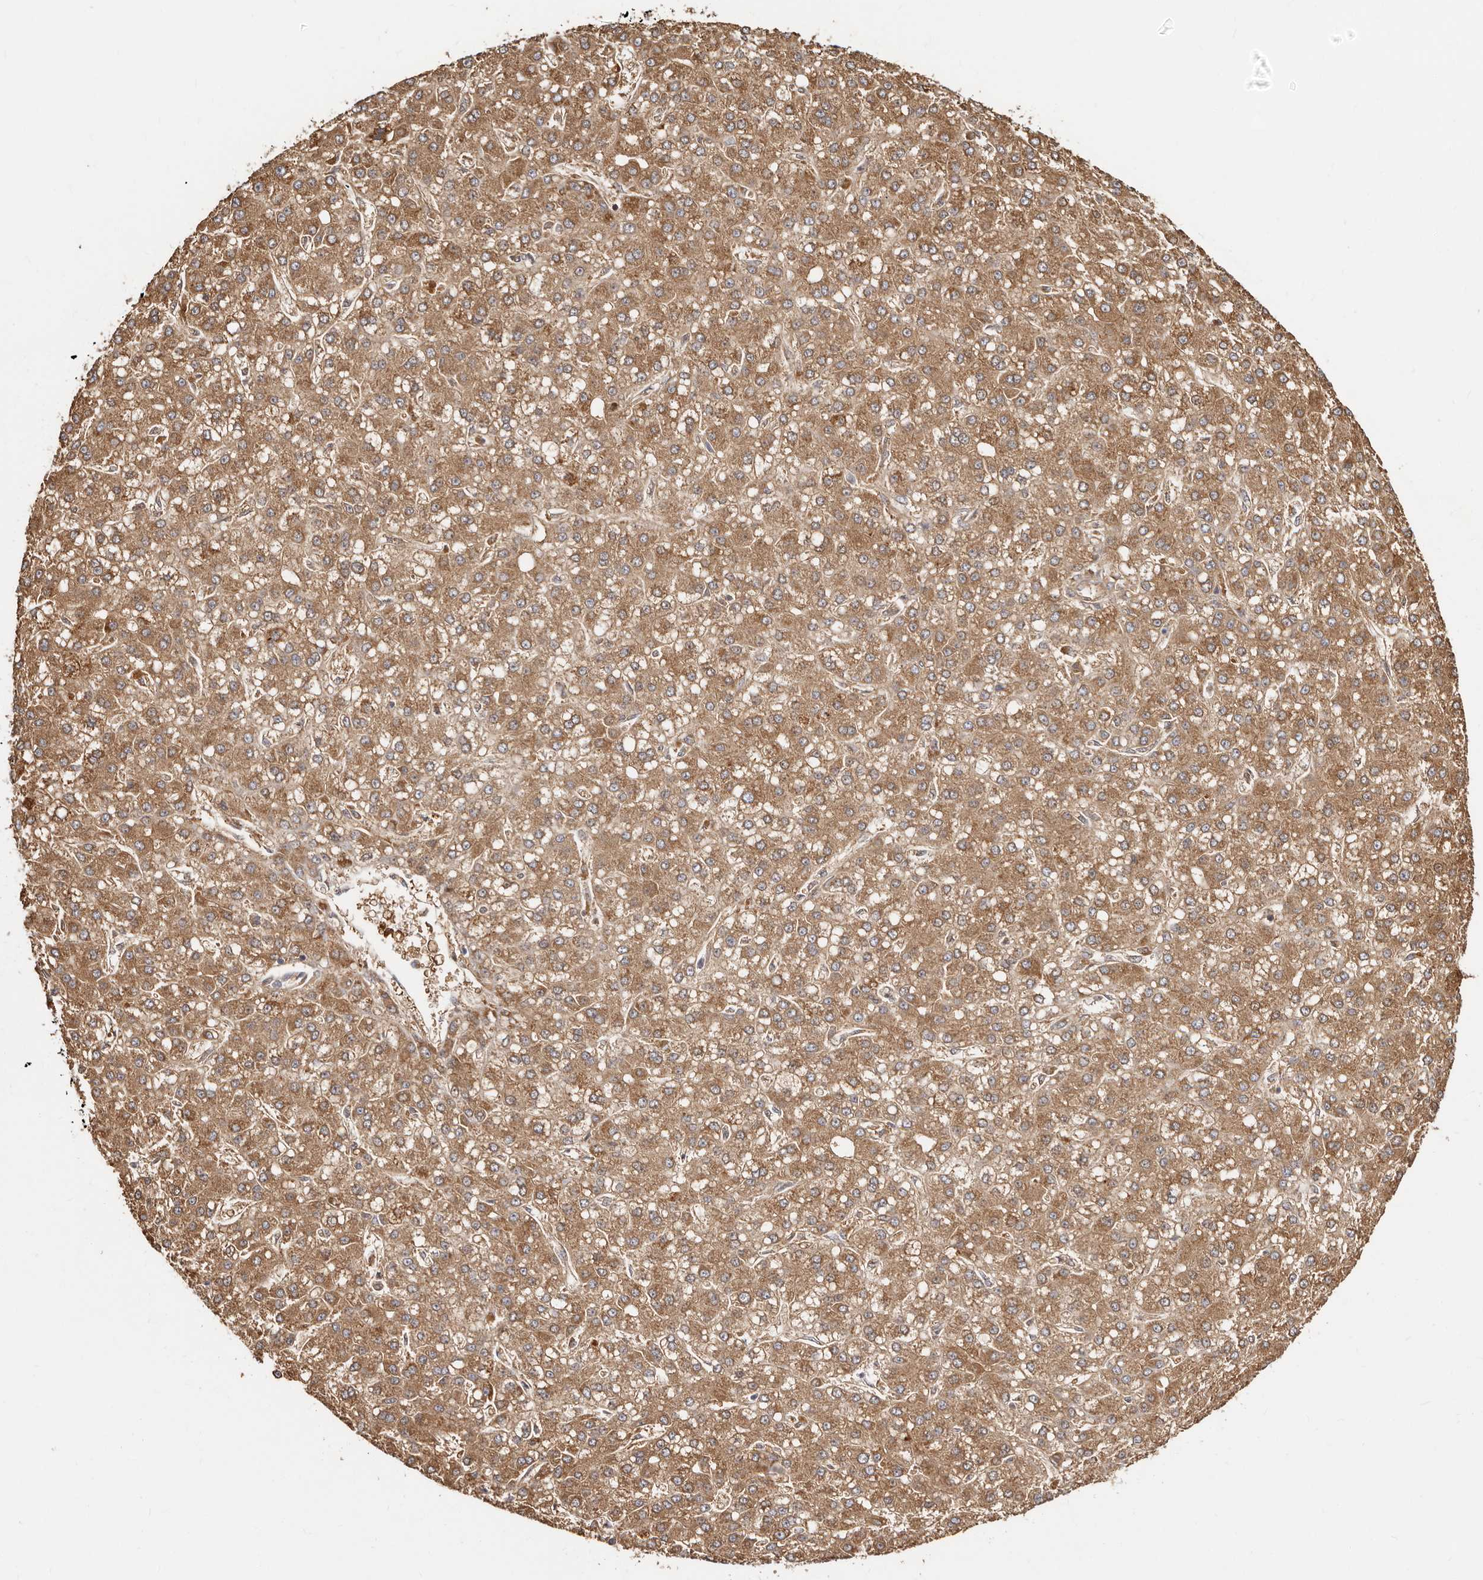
{"staining": {"intensity": "moderate", "quantity": ">75%", "location": "cytoplasmic/membranous"}, "tissue": "liver cancer", "cell_type": "Tumor cells", "image_type": "cancer", "snomed": [{"axis": "morphology", "description": "Carcinoma, Hepatocellular, NOS"}, {"axis": "topography", "description": "Liver"}], "caption": "Tumor cells exhibit moderate cytoplasmic/membranous expression in approximately >75% of cells in liver cancer (hepatocellular carcinoma).", "gene": "BAIAP2L1", "patient": {"sex": "male", "age": 67}}